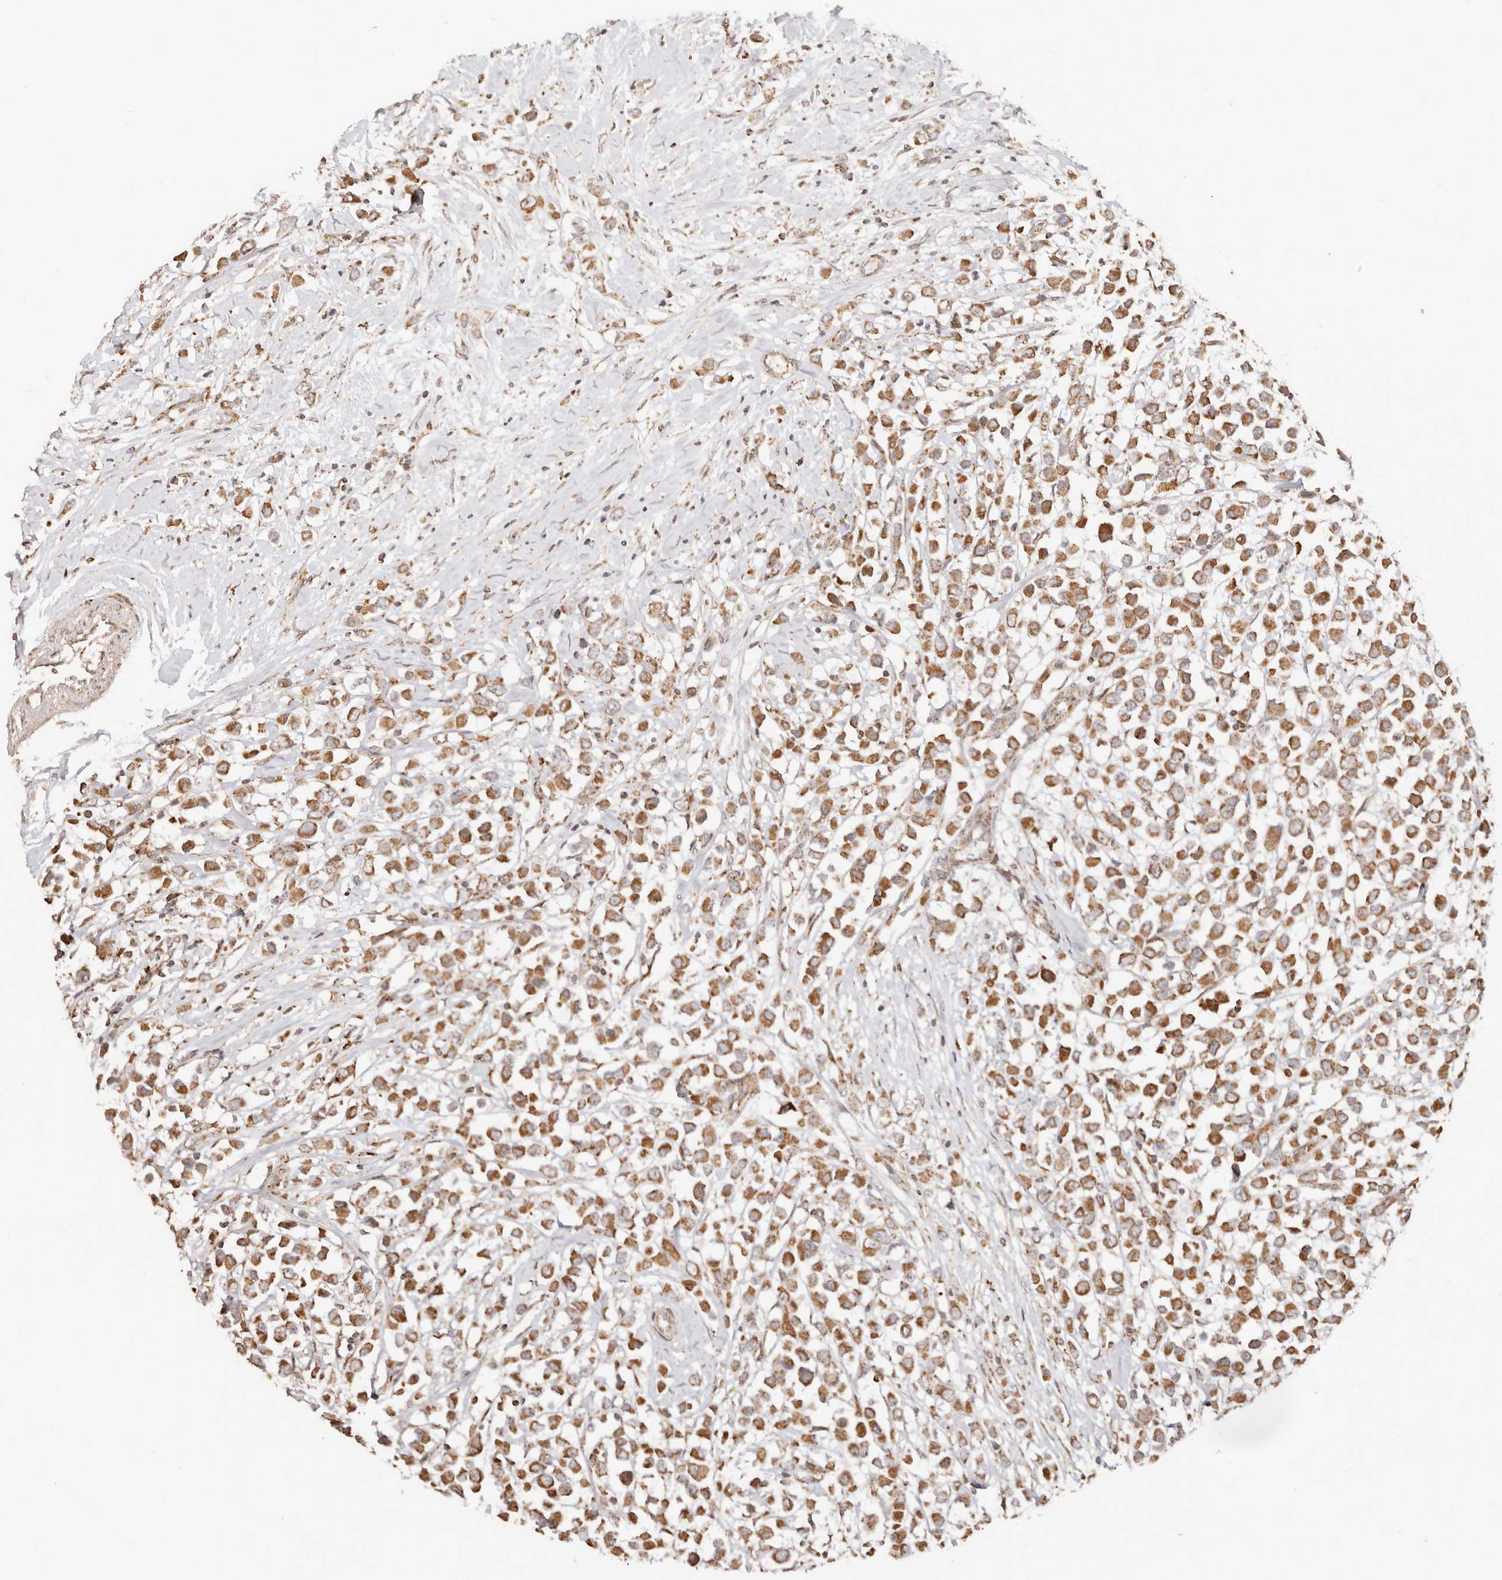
{"staining": {"intensity": "strong", "quantity": ">75%", "location": "cytoplasmic/membranous"}, "tissue": "breast cancer", "cell_type": "Tumor cells", "image_type": "cancer", "snomed": [{"axis": "morphology", "description": "Duct carcinoma"}, {"axis": "topography", "description": "Breast"}], "caption": "Strong cytoplasmic/membranous expression is identified in approximately >75% of tumor cells in breast cancer (infiltrating ductal carcinoma). (brown staining indicates protein expression, while blue staining denotes nuclei).", "gene": "NDUFB11", "patient": {"sex": "female", "age": 61}}